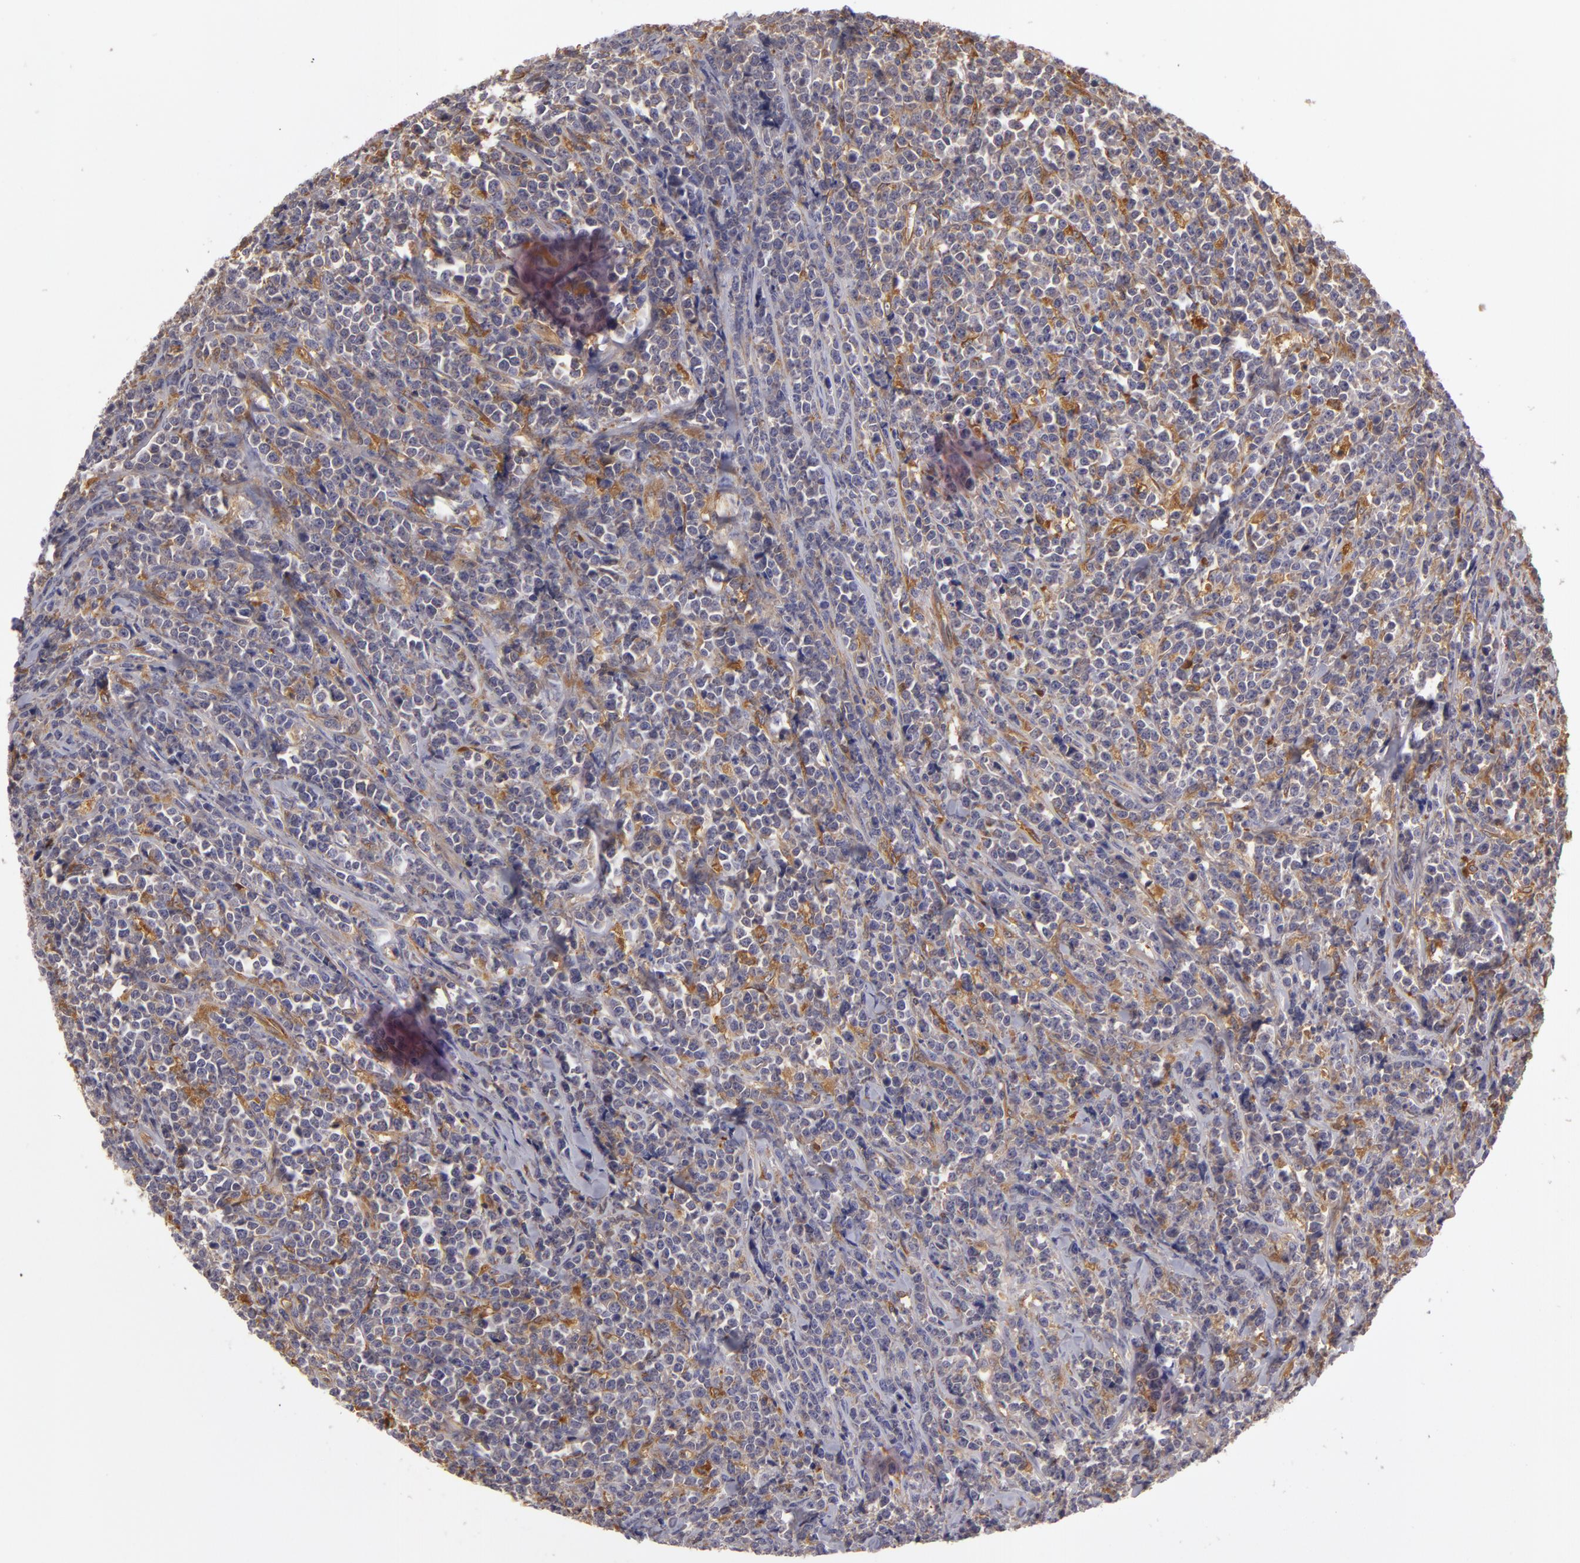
{"staining": {"intensity": "negative", "quantity": "none", "location": "none"}, "tissue": "lymphoma", "cell_type": "Tumor cells", "image_type": "cancer", "snomed": [{"axis": "morphology", "description": "Malignant lymphoma, non-Hodgkin's type, High grade"}, {"axis": "topography", "description": "Small intestine"}, {"axis": "topography", "description": "Colon"}], "caption": "An IHC micrograph of lymphoma is shown. There is no staining in tumor cells of lymphoma.", "gene": "ZNF229", "patient": {"sex": "male", "age": 8}}